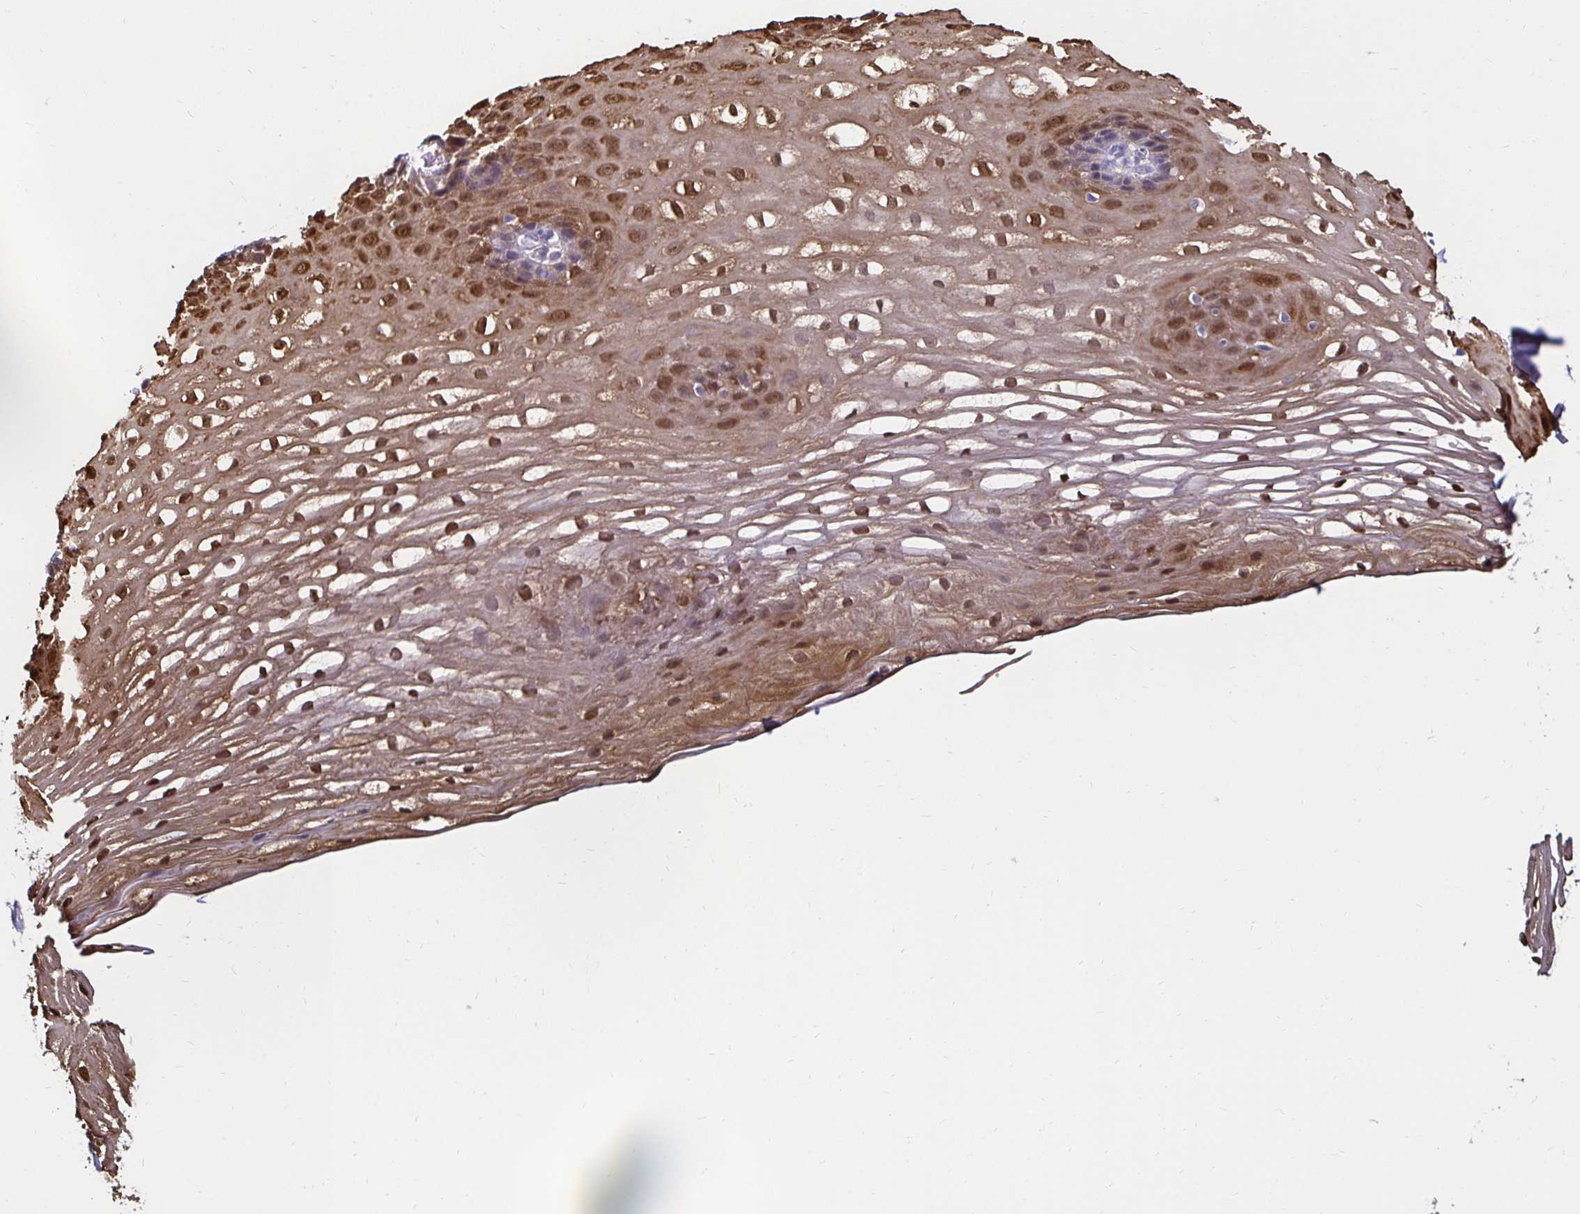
{"staining": {"intensity": "moderate", "quantity": "25%-75%", "location": "cytoplasmic/membranous,nuclear"}, "tissue": "esophagus", "cell_type": "Squamous epithelial cells", "image_type": "normal", "snomed": [{"axis": "morphology", "description": "Normal tissue, NOS"}, {"axis": "topography", "description": "Esophagus"}], "caption": "The photomicrograph displays staining of normal esophagus, revealing moderate cytoplasmic/membranous,nuclear protein expression (brown color) within squamous epithelial cells.", "gene": "TXN", "patient": {"sex": "male", "age": 62}}